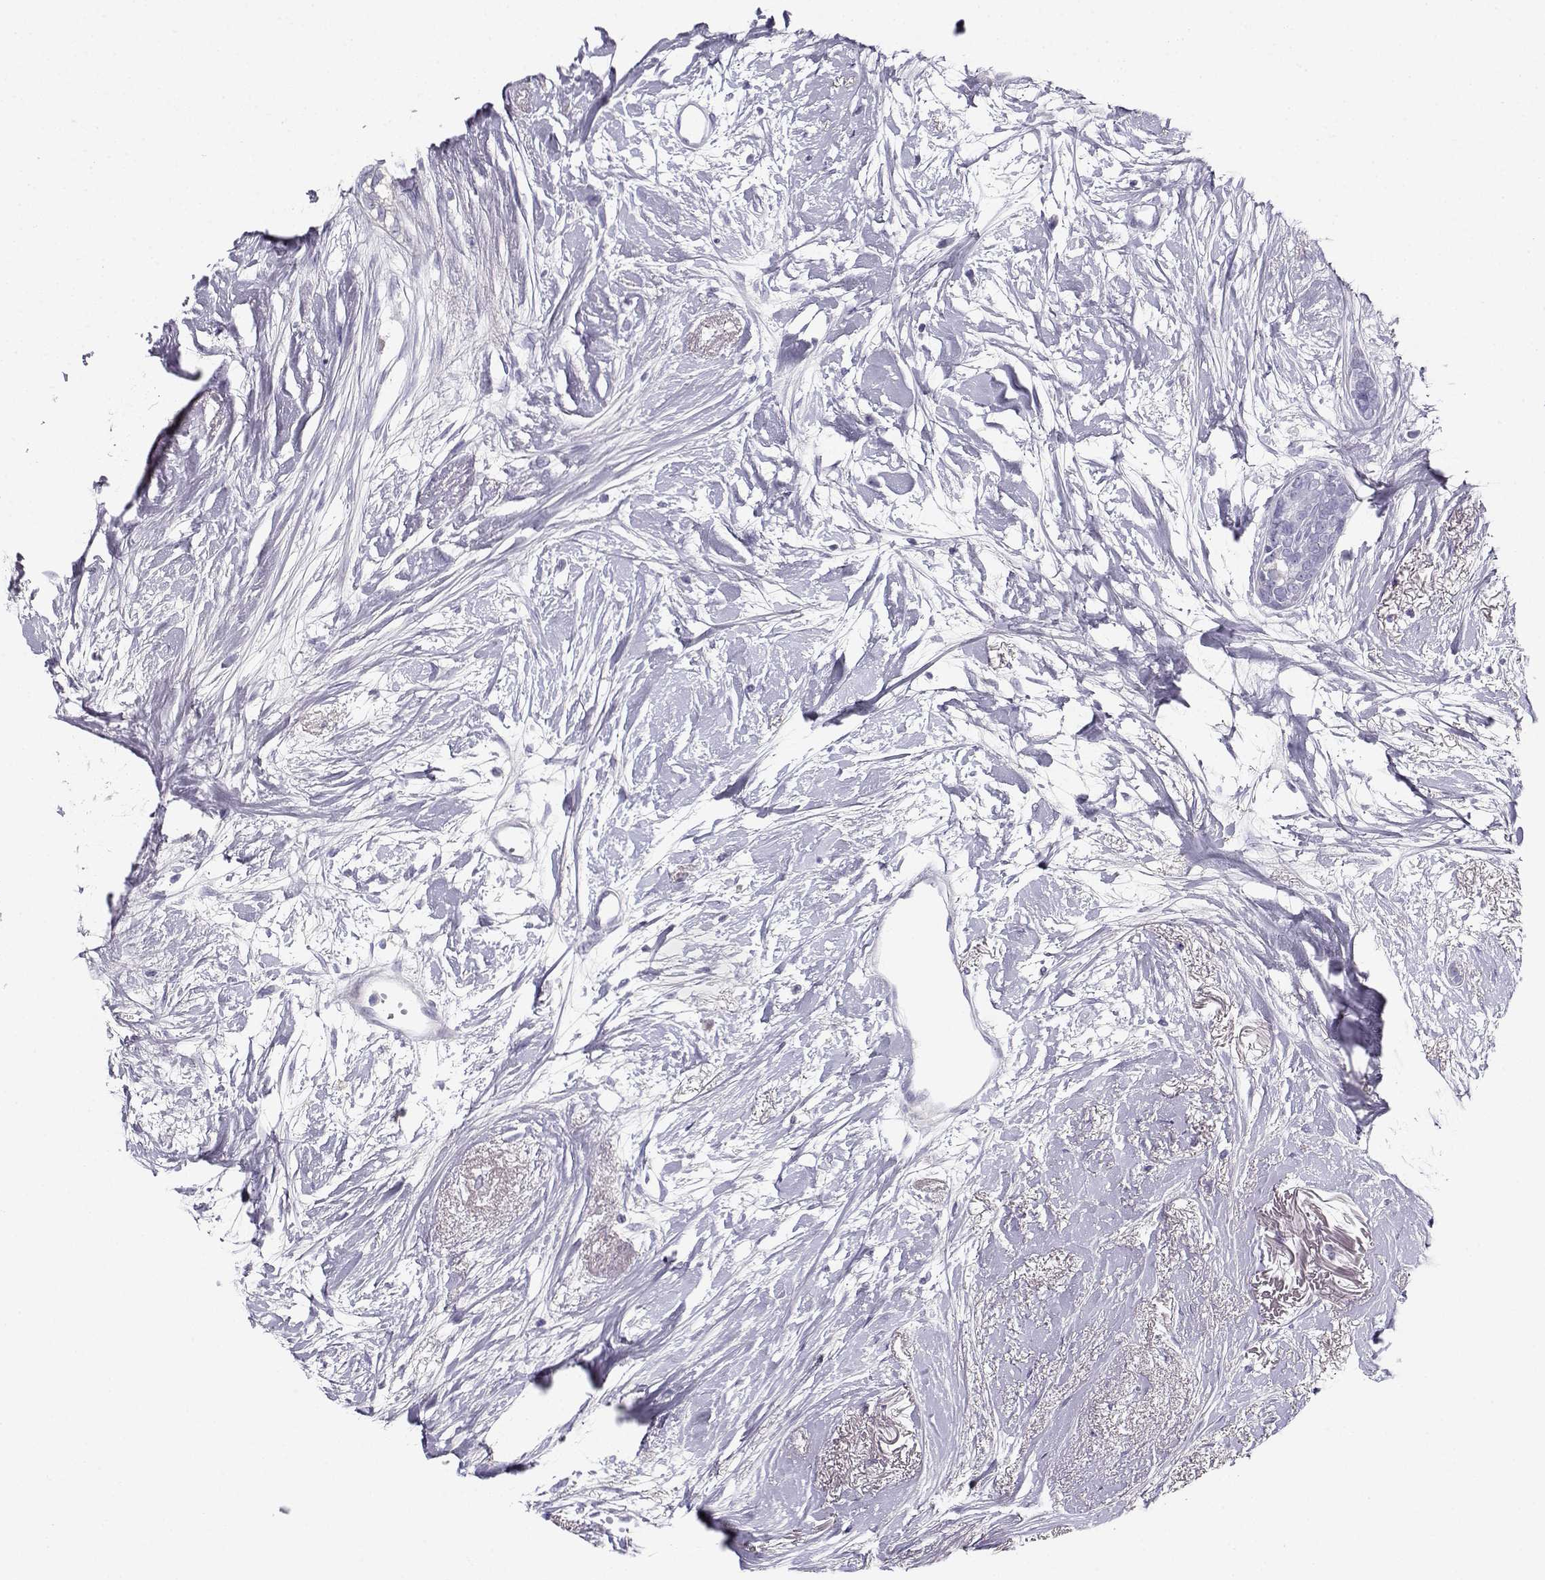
{"staining": {"intensity": "negative", "quantity": "none", "location": "none"}, "tissue": "breast cancer", "cell_type": "Tumor cells", "image_type": "cancer", "snomed": [{"axis": "morphology", "description": "Duct carcinoma"}, {"axis": "topography", "description": "Breast"}], "caption": "Breast cancer (intraductal carcinoma) stained for a protein using IHC exhibits no expression tumor cells.", "gene": "CREB3L3", "patient": {"sex": "female", "age": 40}}